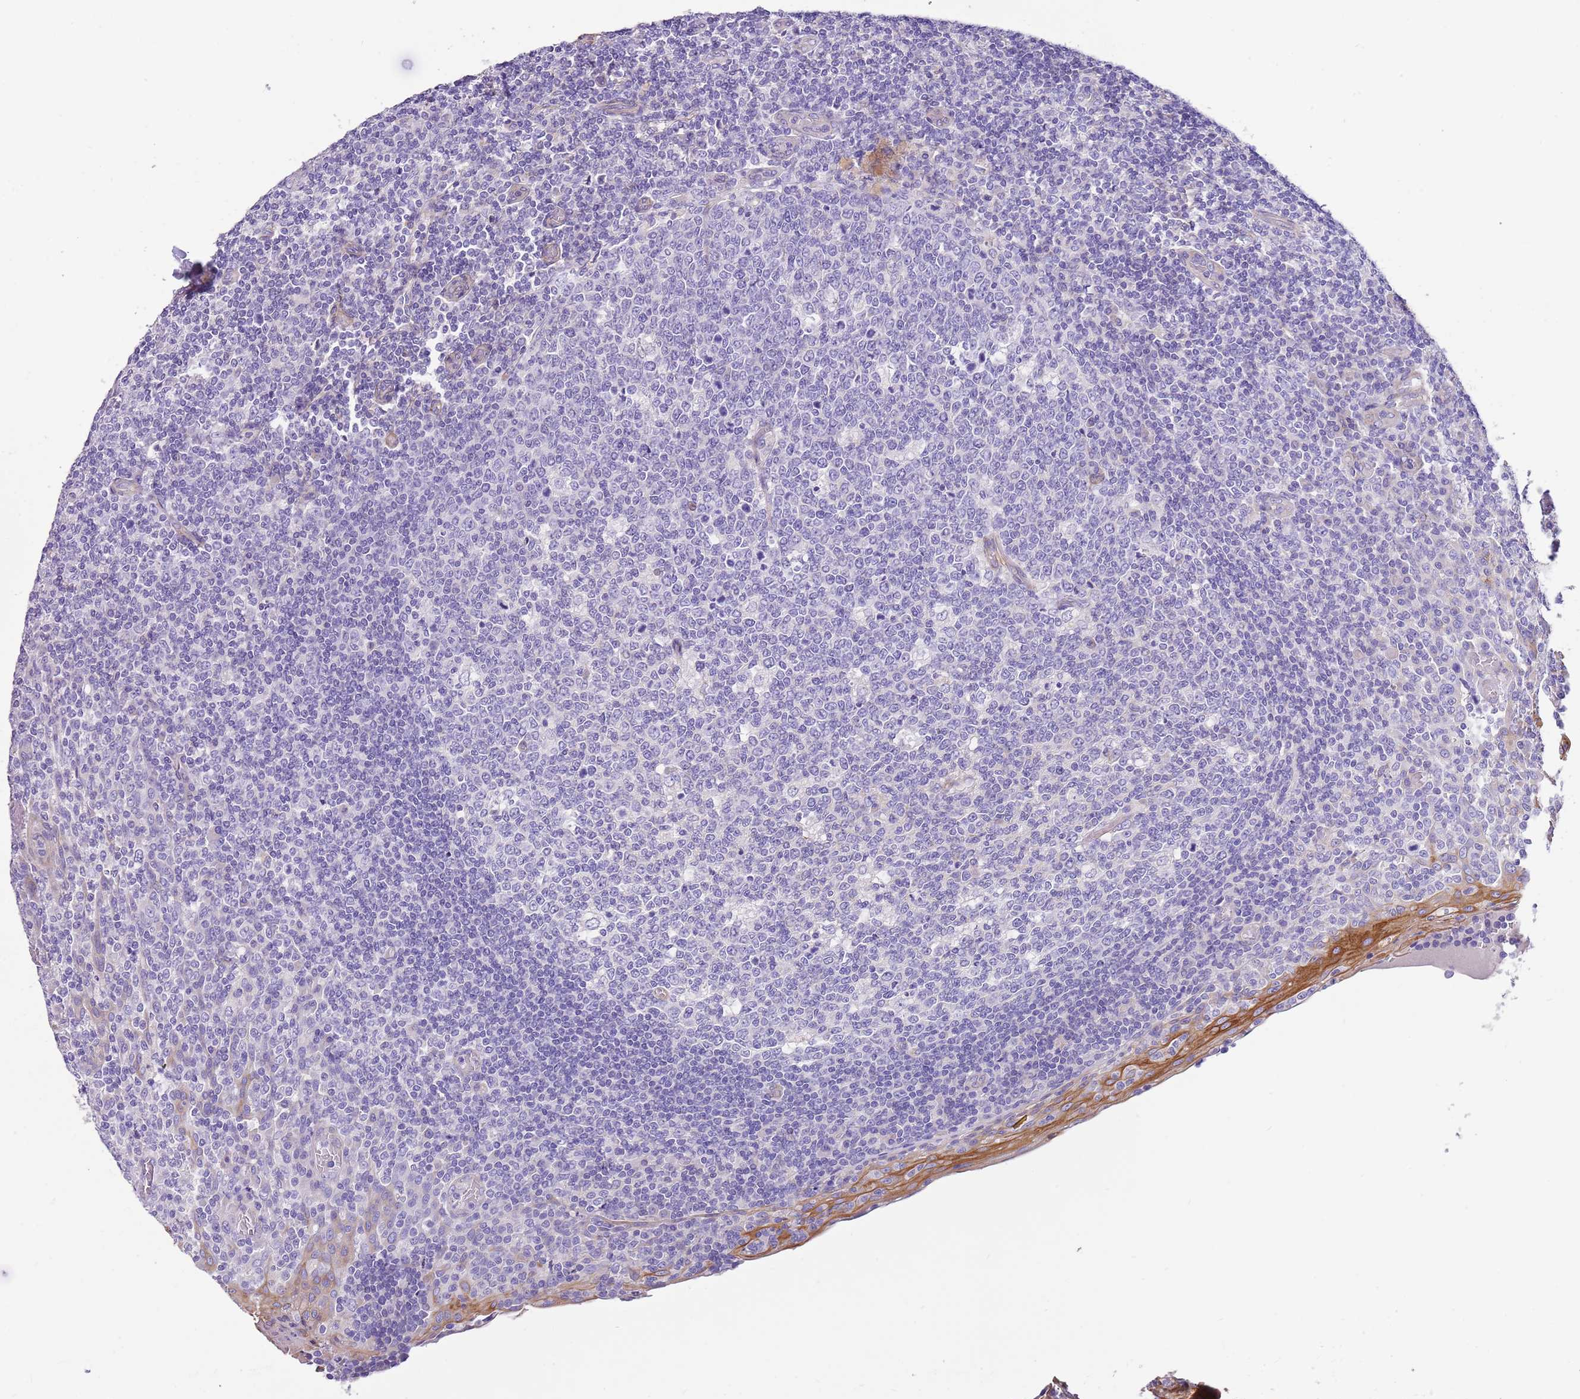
{"staining": {"intensity": "negative", "quantity": "none", "location": "none"}, "tissue": "tonsil", "cell_type": "Germinal center cells", "image_type": "normal", "snomed": [{"axis": "morphology", "description": "Normal tissue, NOS"}, {"axis": "topography", "description": "Tonsil"}], "caption": "Protein analysis of unremarkable tonsil displays no significant positivity in germinal center cells. (Immunohistochemistry (ihc), brightfield microscopy, high magnification).", "gene": "SERINC3", "patient": {"sex": "female", "age": 19}}